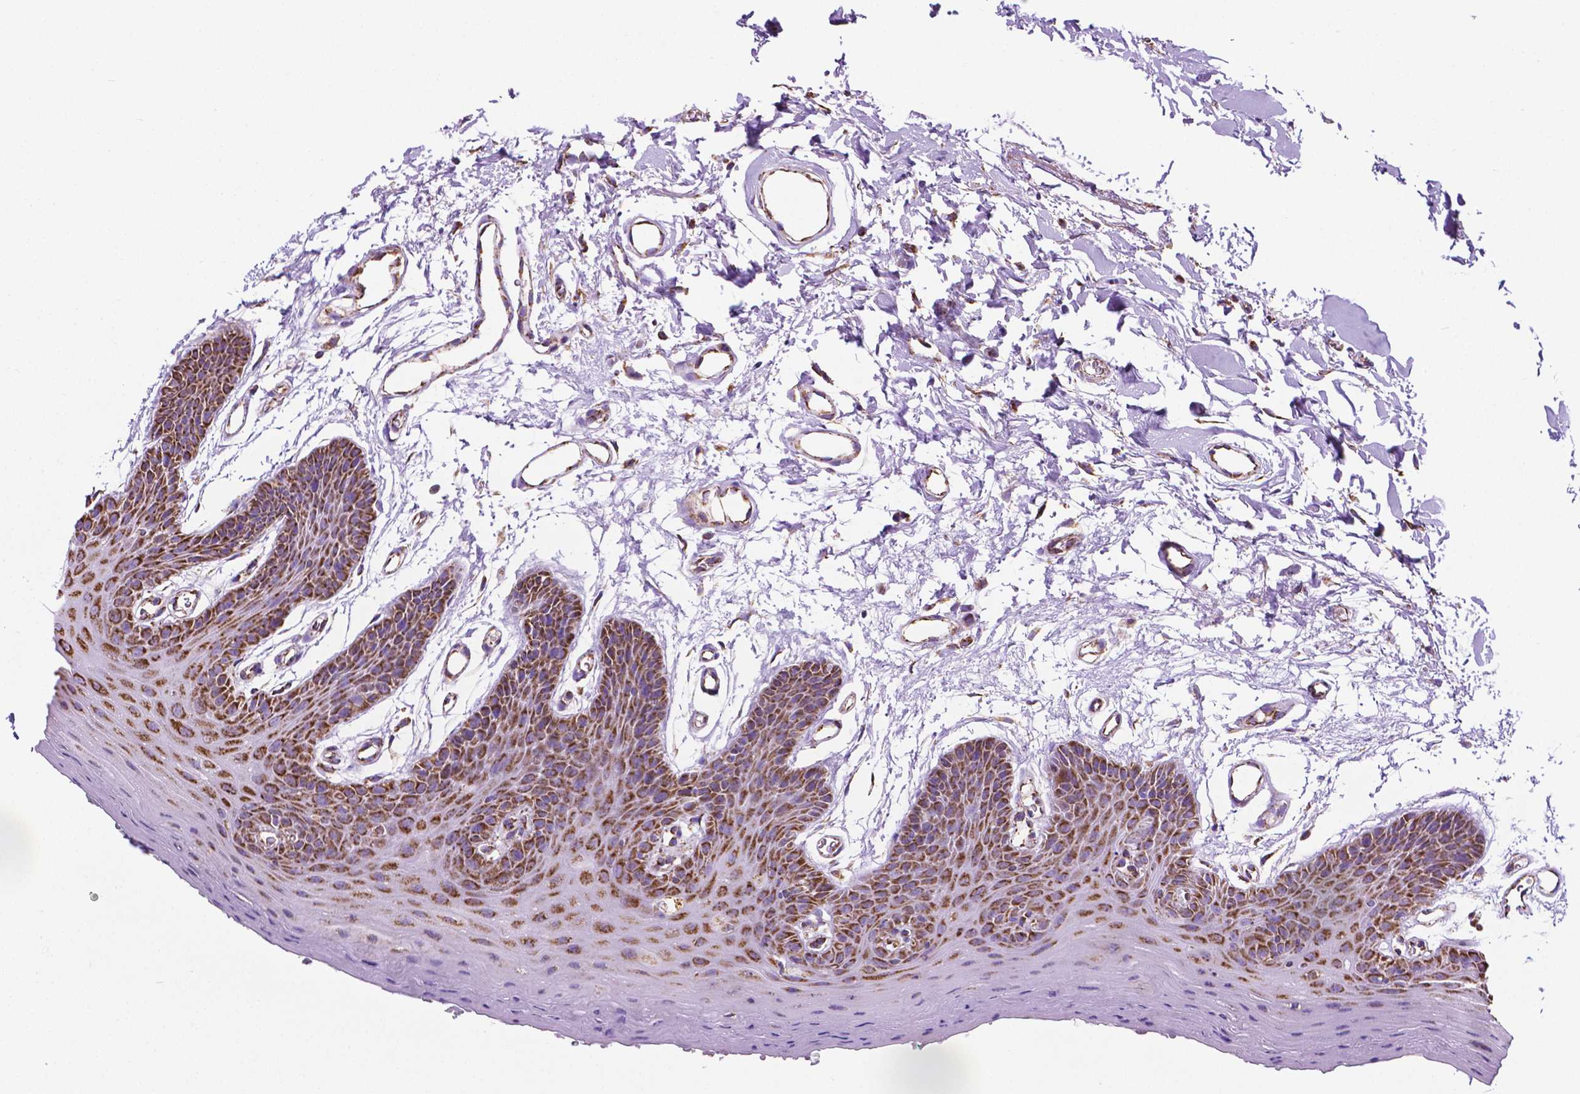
{"staining": {"intensity": "strong", "quantity": ">75%", "location": "cytoplasmic/membranous"}, "tissue": "oral mucosa", "cell_type": "Squamous epithelial cells", "image_type": "normal", "snomed": [{"axis": "morphology", "description": "Normal tissue, NOS"}, {"axis": "morphology", "description": "Squamous cell carcinoma, NOS"}, {"axis": "topography", "description": "Oral tissue"}, {"axis": "topography", "description": "Head-Neck"}], "caption": "Benign oral mucosa shows strong cytoplasmic/membranous staining in approximately >75% of squamous epithelial cells.", "gene": "RMDN3", "patient": {"sex": "female", "age": 50}}